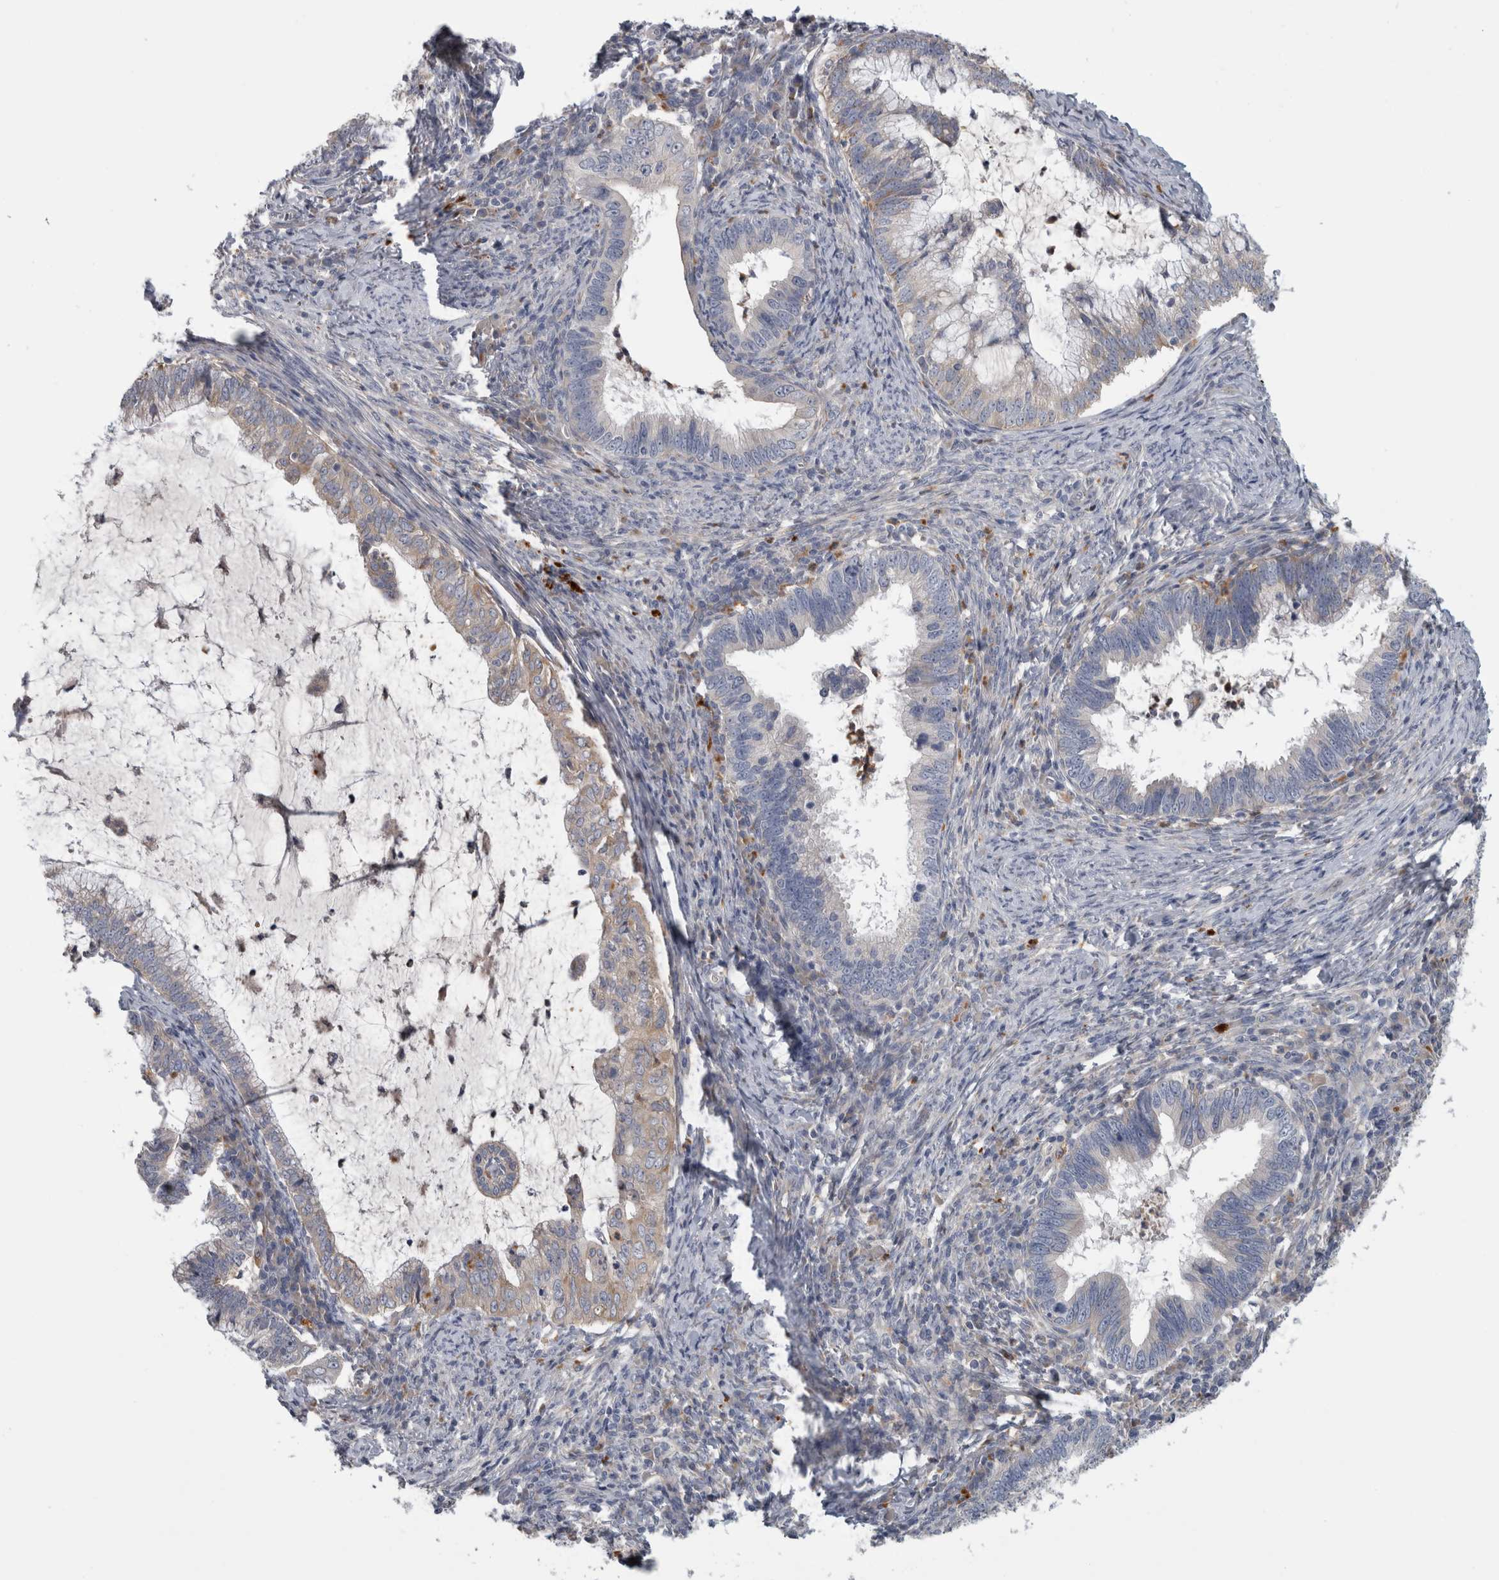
{"staining": {"intensity": "weak", "quantity": "25%-75%", "location": "cytoplasmic/membranous"}, "tissue": "cervical cancer", "cell_type": "Tumor cells", "image_type": "cancer", "snomed": [{"axis": "morphology", "description": "Adenocarcinoma, NOS"}, {"axis": "topography", "description": "Cervix"}], "caption": "Cervical cancer stained with a protein marker displays weak staining in tumor cells.", "gene": "ATXN2", "patient": {"sex": "female", "age": 36}}